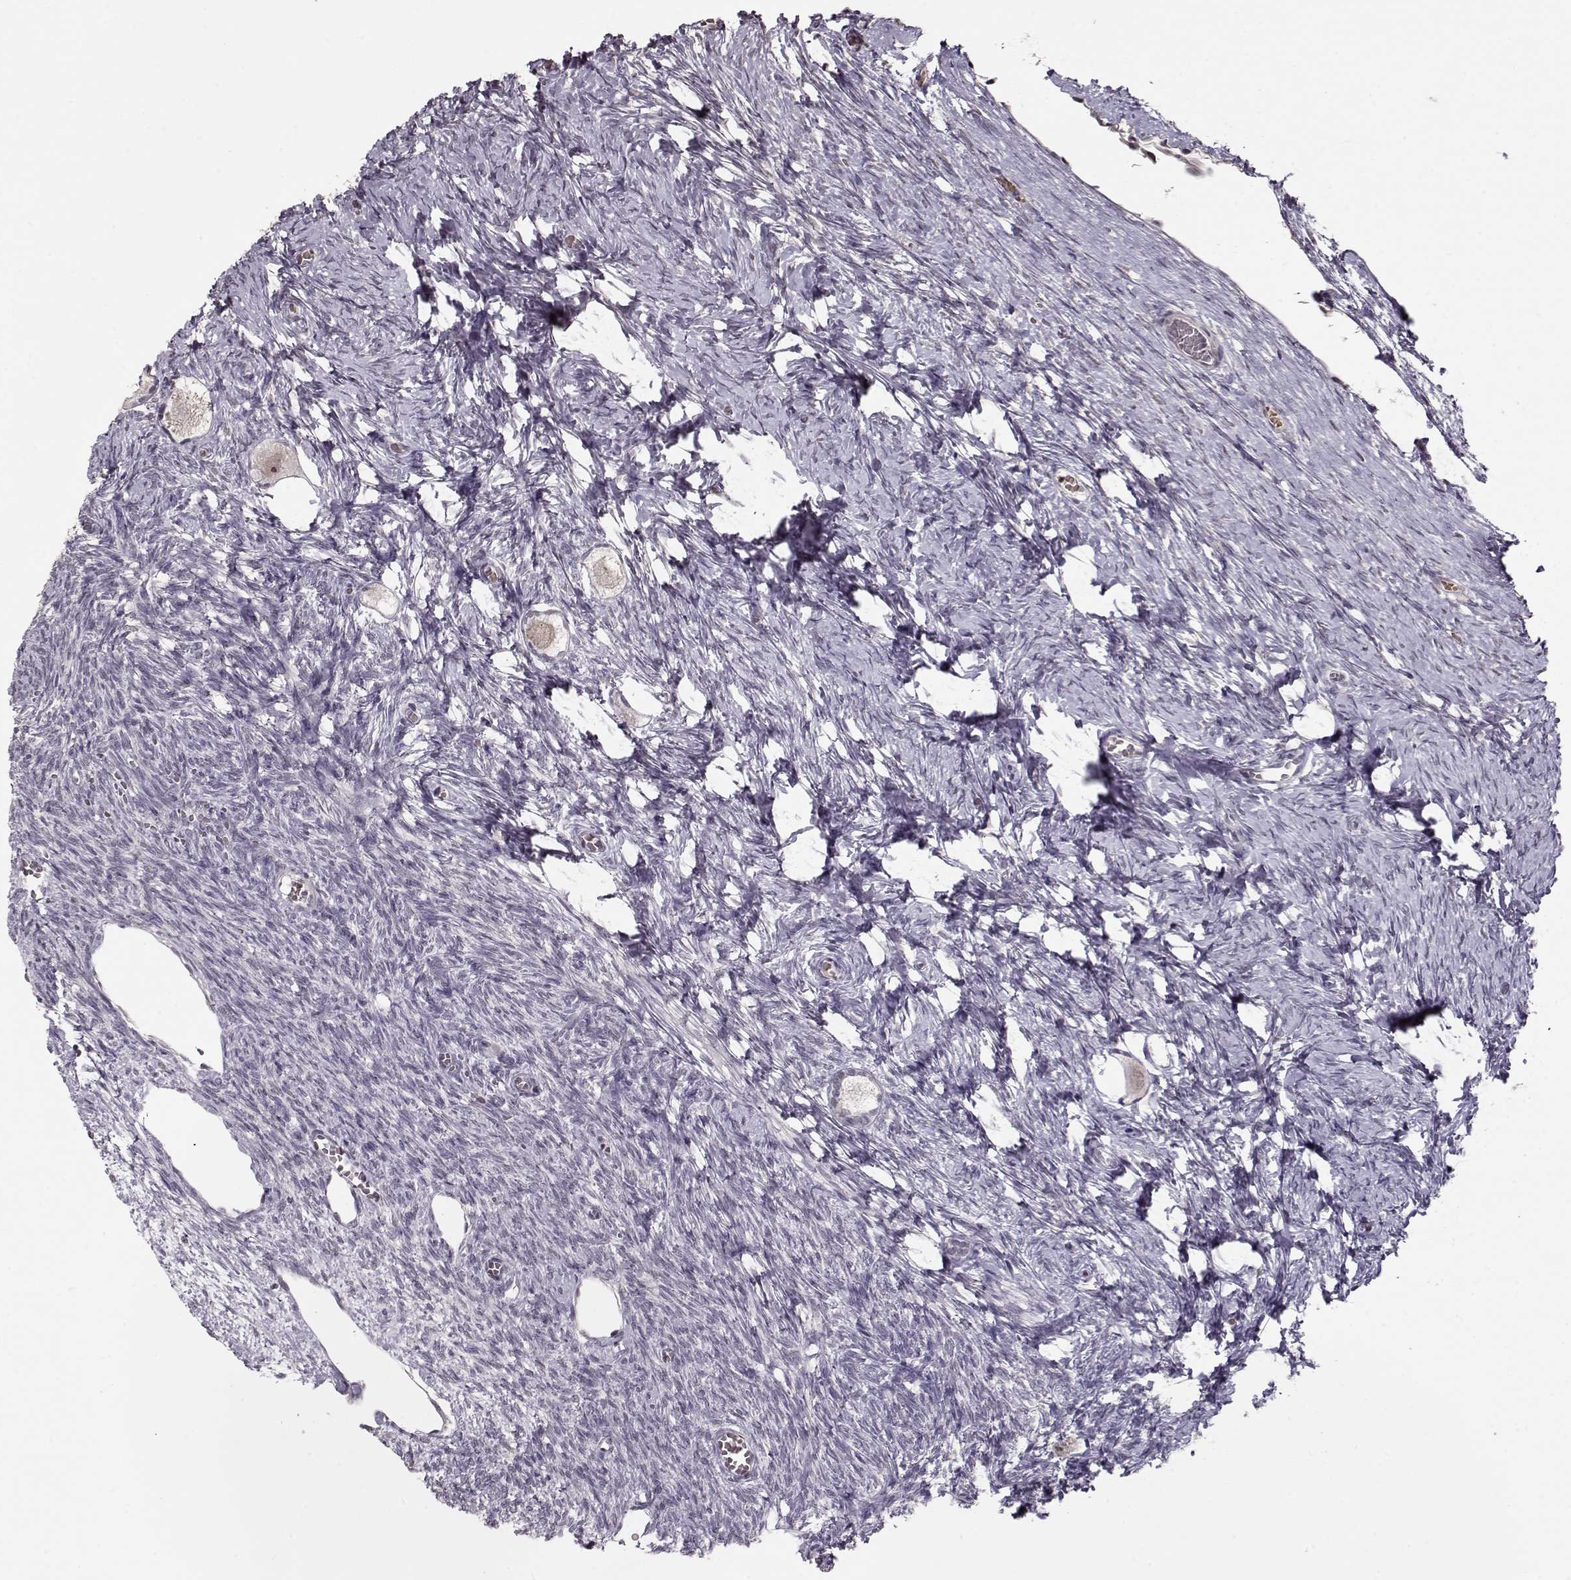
{"staining": {"intensity": "negative", "quantity": "none", "location": "none"}, "tissue": "ovary", "cell_type": "Follicle cells", "image_type": "normal", "snomed": [{"axis": "morphology", "description": "Normal tissue, NOS"}, {"axis": "topography", "description": "Ovary"}], "caption": "Follicle cells are negative for brown protein staining in benign ovary.", "gene": "PCP4", "patient": {"sex": "female", "age": 27}}